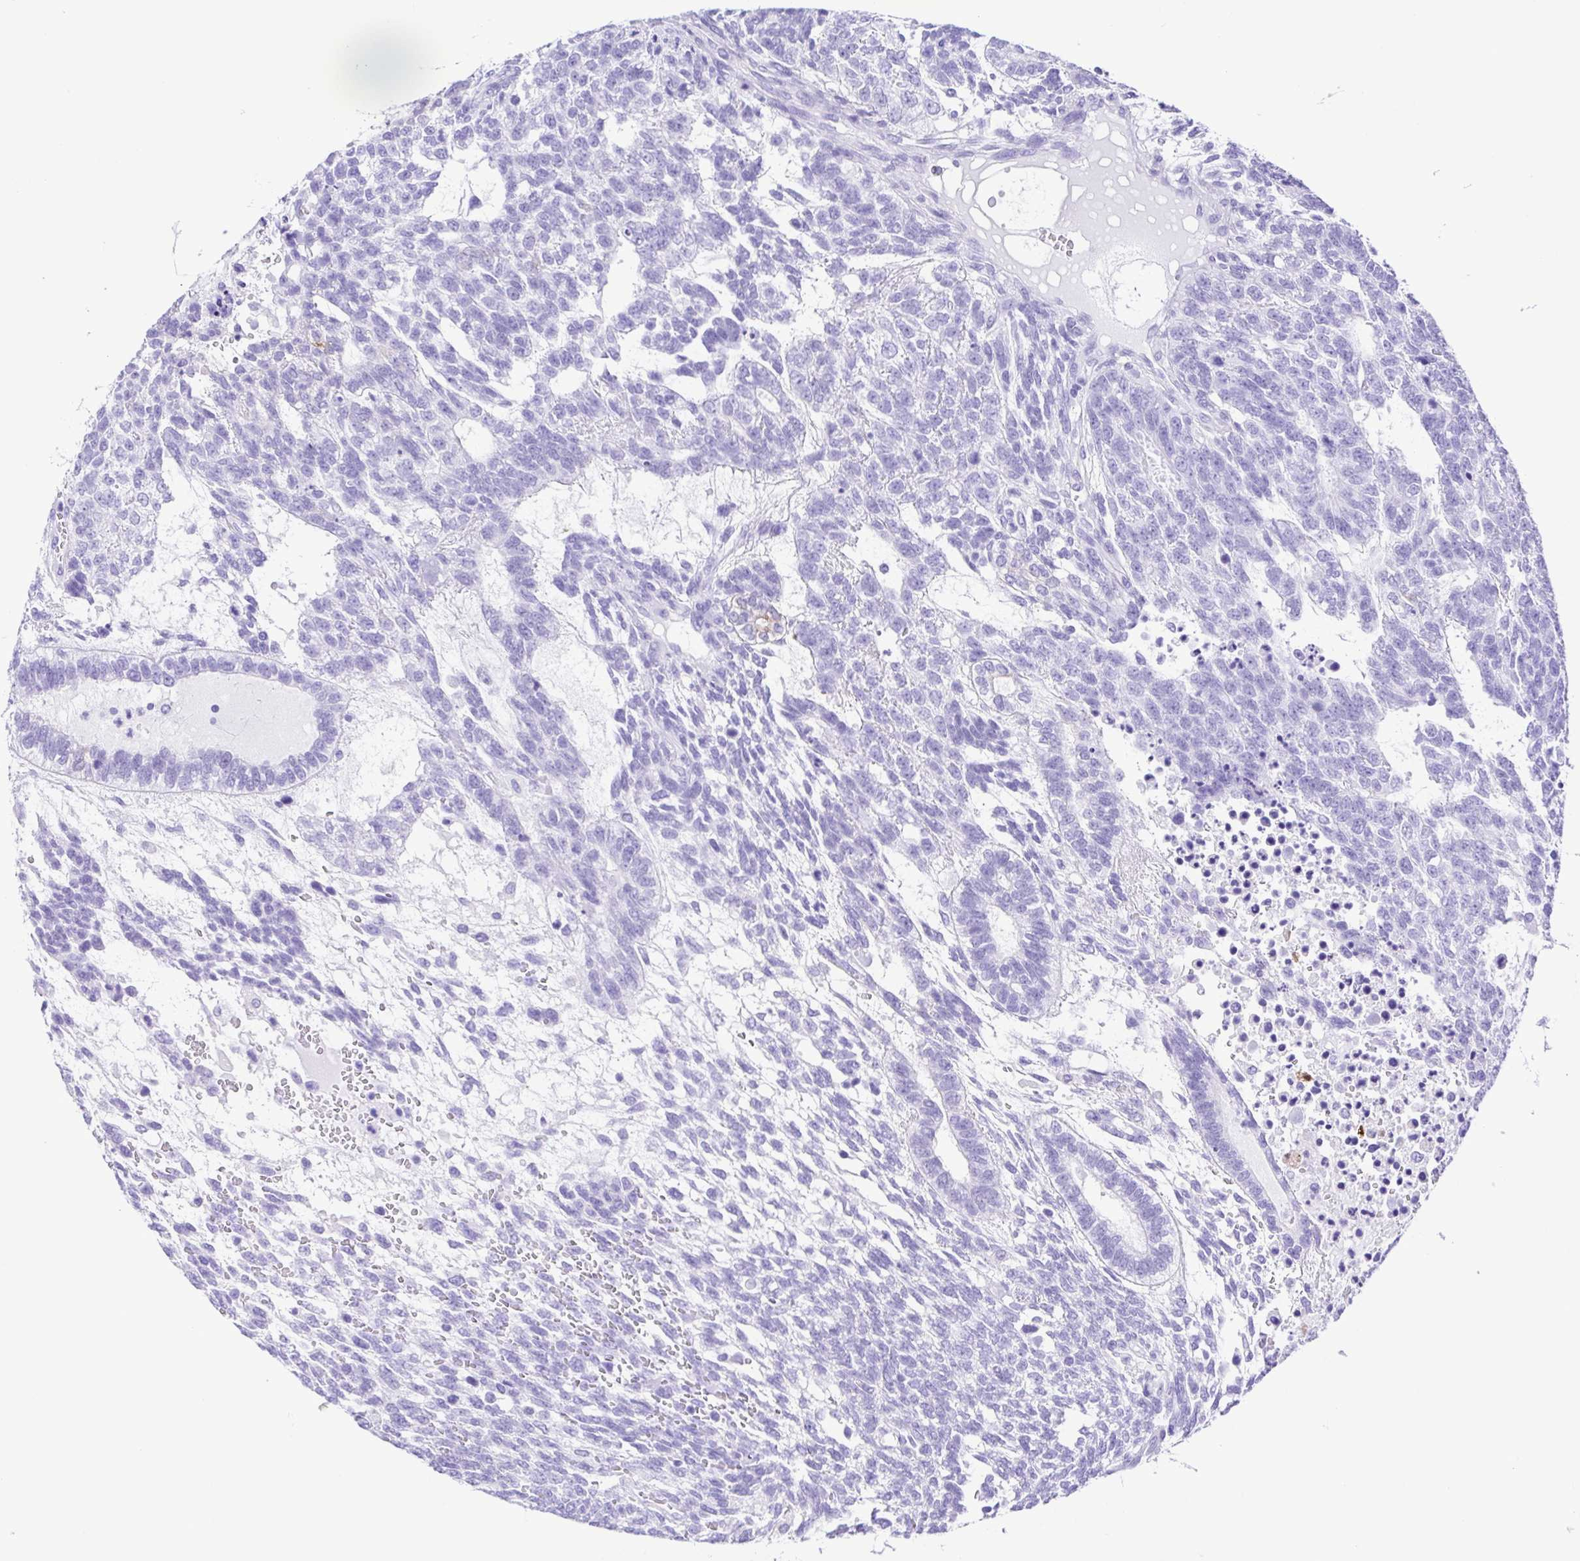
{"staining": {"intensity": "negative", "quantity": "none", "location": "none"}, "tissue": "testis cancer", "cell_type": "Tumor cells", "image_type": "cancer", "snomed": [{"axis": "morphology", "description": "Carcinoma, Embryonal, NOS"}, {"axis": "topography", "description": "Testis"}], "caption": "IHC of testis cancer displays no staining in tumor cells.", "gene": "ERP27", "patient": {"sex": "male", "age": 23}}